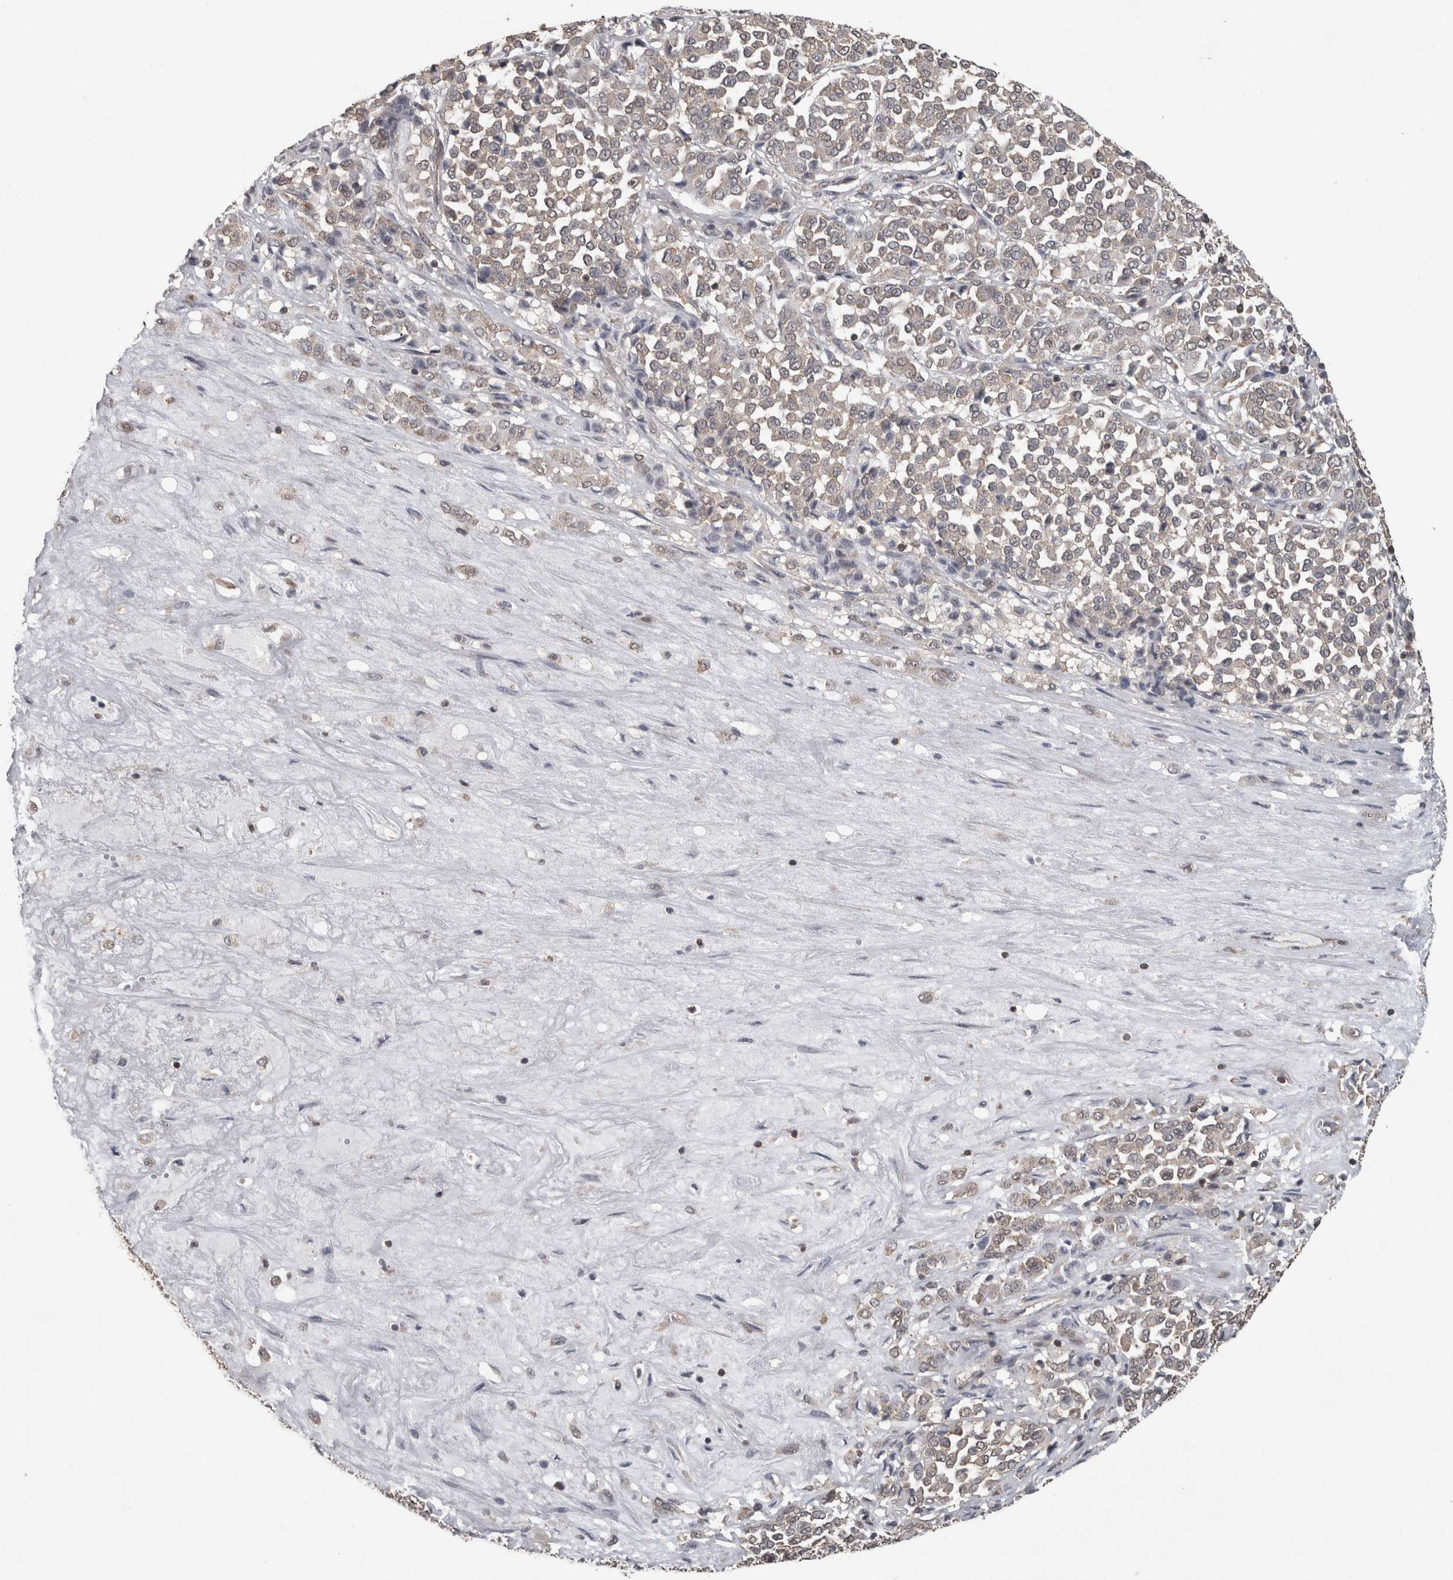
{"staining": {"intensity": "weak", "quantity": "<25%", "location": "cytoplasmic/membranous"}, "tissue": "melanoma", "cell_type": "Tumor cells", "image_type": "cancer", "snomed": [{"axis": "morphology", "description": "Malignant melanoma, Metastatic site"}, {"axis": "topography", "description": "Pancreas"}], "caption": "A histopathology image of human melanoma is negative for staining in tumor cells.", "gene": "ATXN2", "patient": {"sex": "female", "age": 30}}